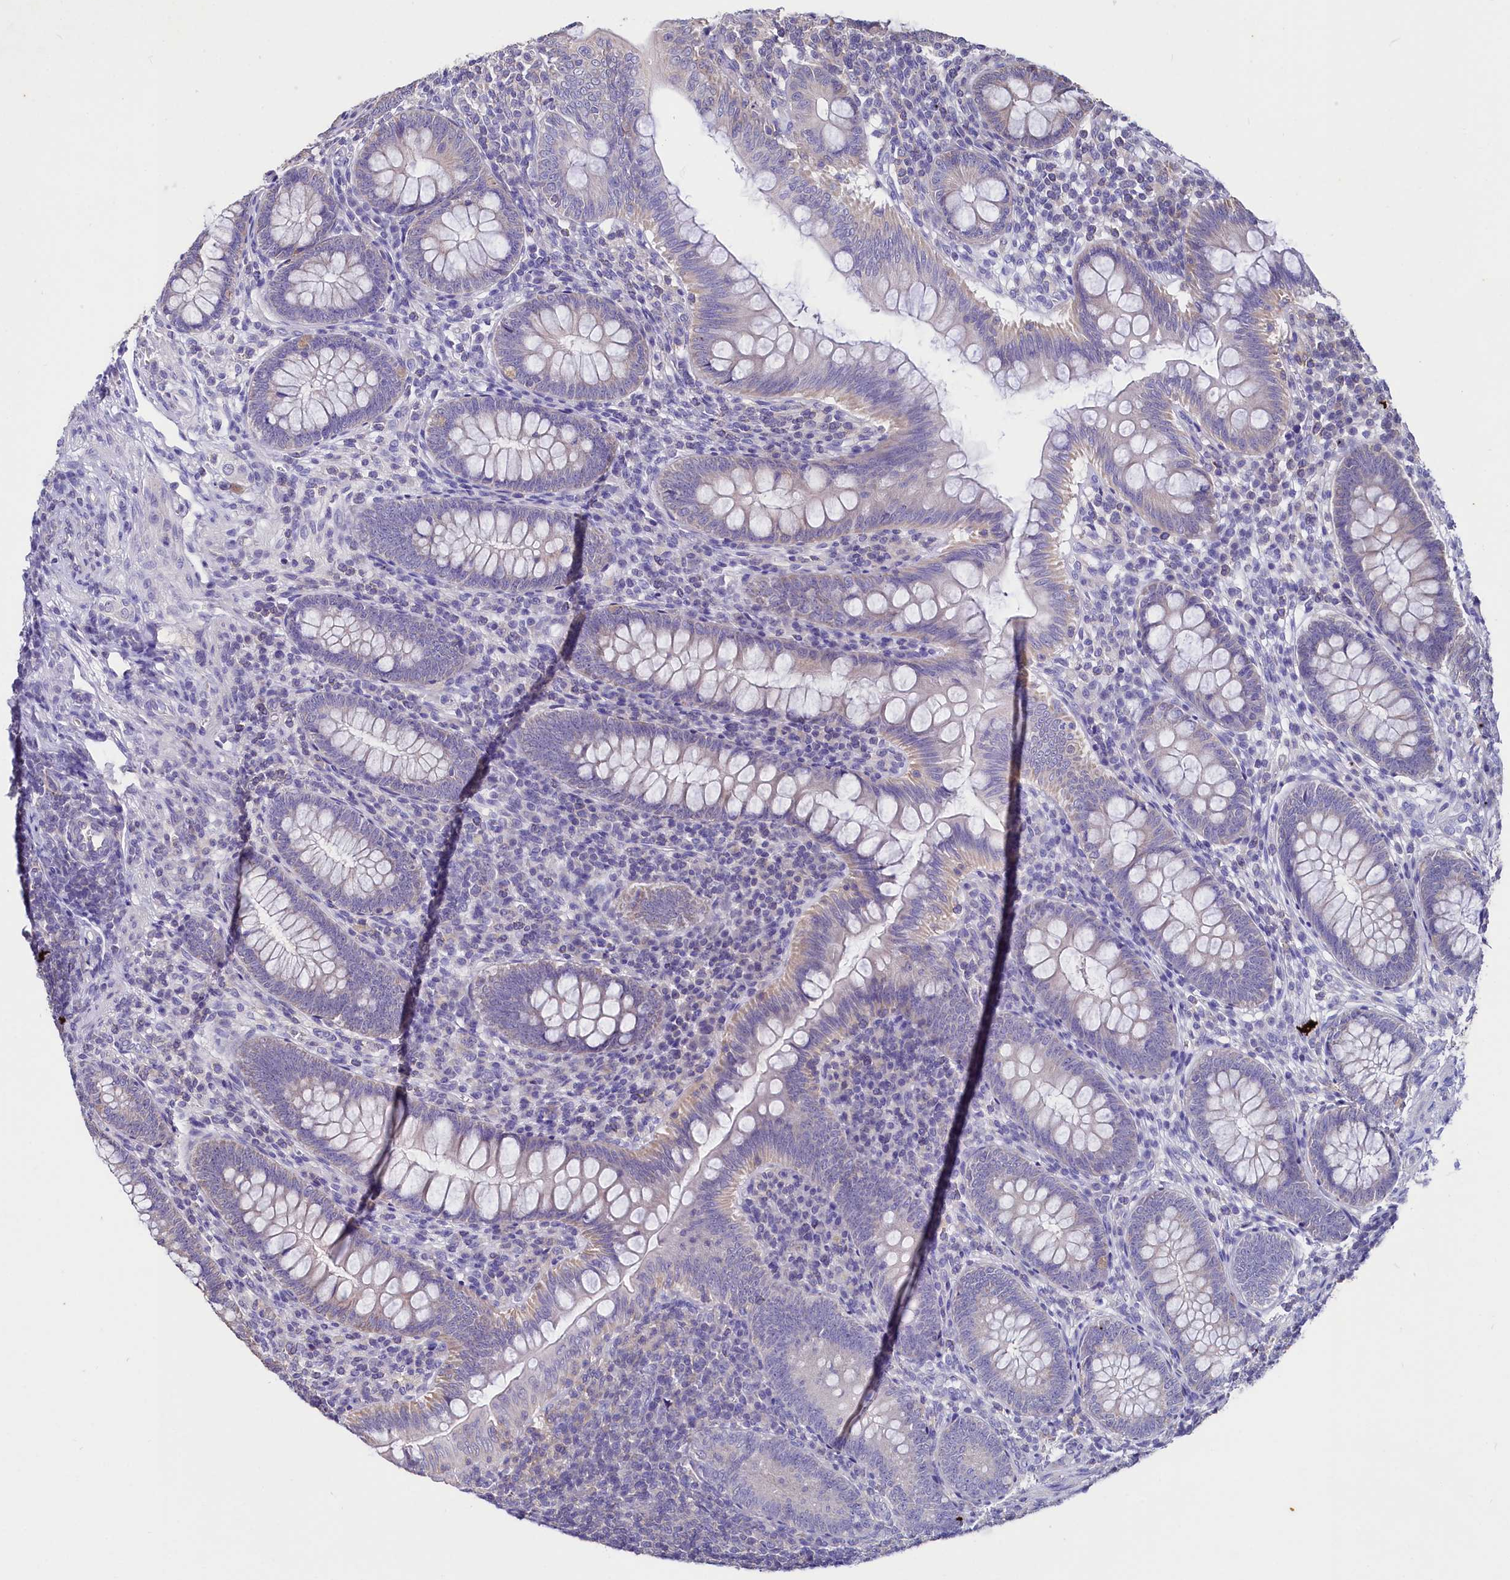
{"staining": {"intensity": "weak", "quantity": "<25%", "location": "cytoplasmic/membranous"}, "tissue": "appendix", "cell_type": "Glandular cells", "image_type": "normal", "snomed": [{"axis": "morphology", "description": "Normal tissue, NOS"}, {"axis": "topography", "description": "Appendix"}], "caption": "Glandular cells are negative for brown protein staining in unremarkable appendix. Nuclei are stained in blue.", "gene": "RPUSD3", "patient": {"sex": "male", "age": 14}}